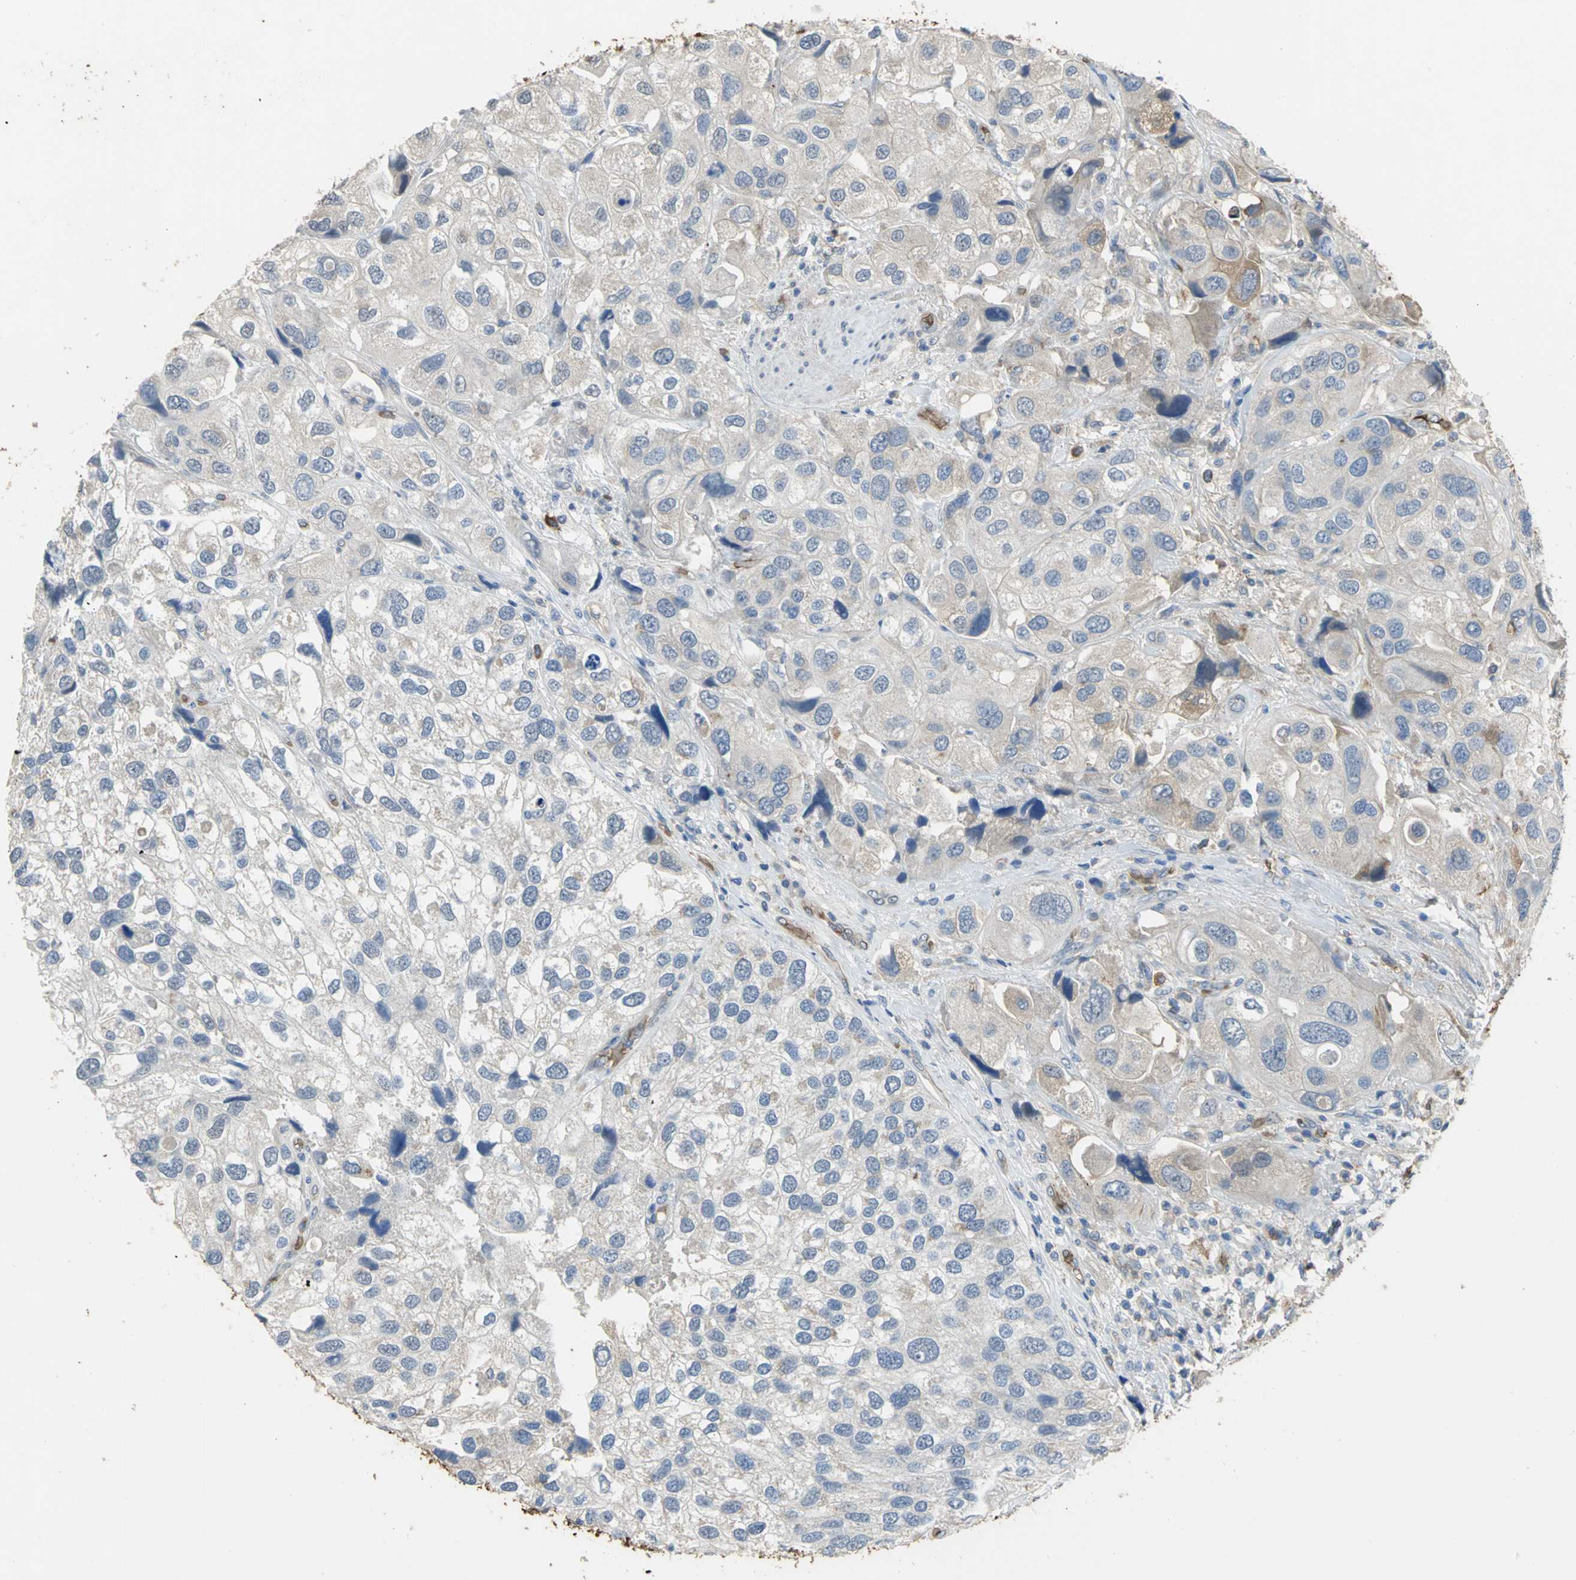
{"staining": {"intensity": "strong", "quantity": "25%-75%", "location": "cytoplasmic/membranous"}, "tissue": "urothelial cancer", "cell_type": "Tumor cells", "image_type": "cancer", "snomed": [{"axis": "morphology", "description": "Urothelial carcinoma, High grade"}, {"axis": "topography", "description": "Urinary bladder"}], "caption": "IHC (DAB (3,3'-diaminobenzidine)) staining of human urothelial cancer reveals strong cytoplasmic/membranous protein staining in about 25%-75% of tumor cells. The protein of interest is shown in brown color, while the nuclei are stained blue.", "gene": "TREM1", "patient": {"sex": "female", "age": 64}}